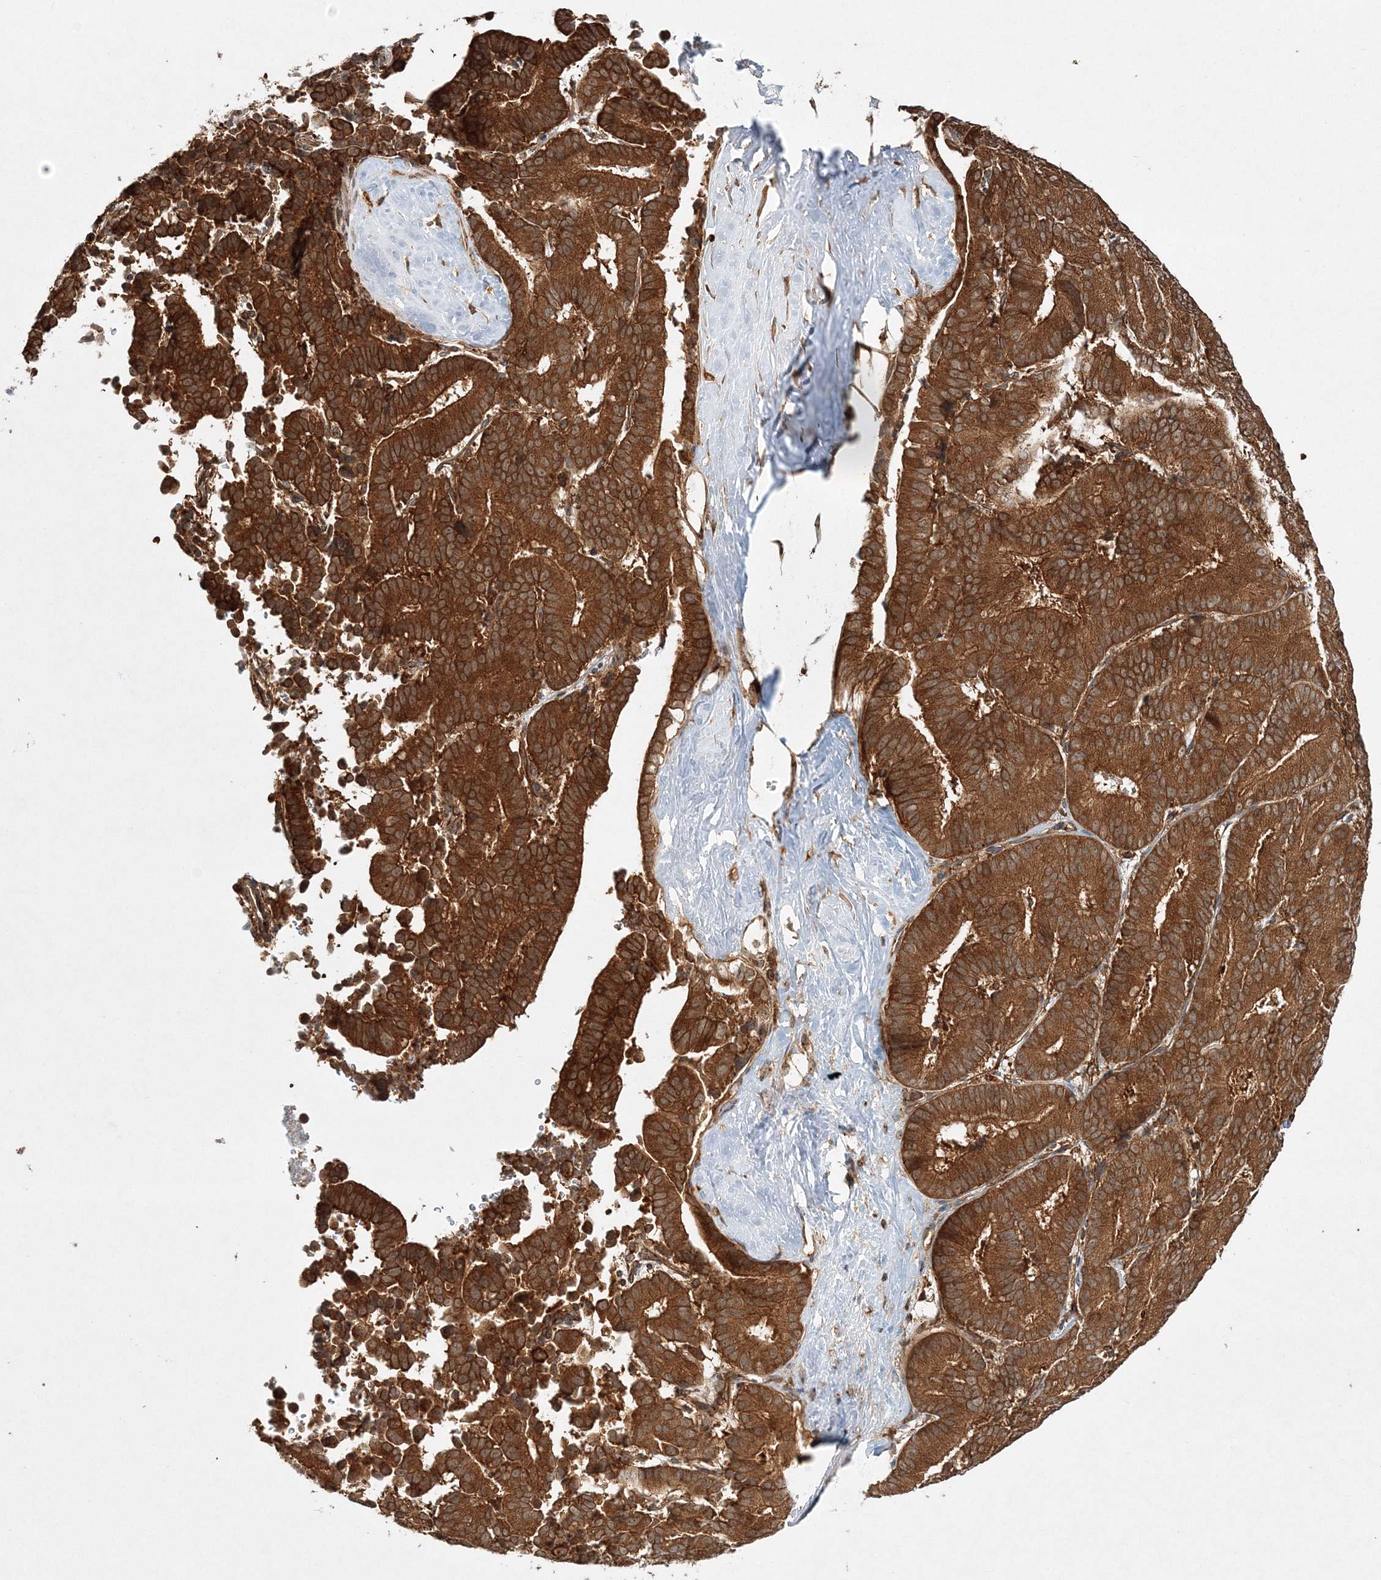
{"staining": {"intensity": "strong", "quantity": ">75%", "location": "cytoplasmic/membranous"}, "tissue": "liver cancer", "cell_type": "Tumor cells", "image_type": "cancer", "snomed": [{"axis": "morphology", "description": "Cholangiocarcinoma"}, {"axis": "topography", "description": "Liver"}], "caption": "Protein analysis of liver cancer (cholangiocarcinoma) tissue reveals strong cytoplasmic/membranous expression in approximately >75% of tumor cells. (DAB (3,3'-diaminobenzidine) IHC with brightfield microscopy, high magnification).", "gene": "WDR37", "patient": {"sex": "female", "age": 75}}